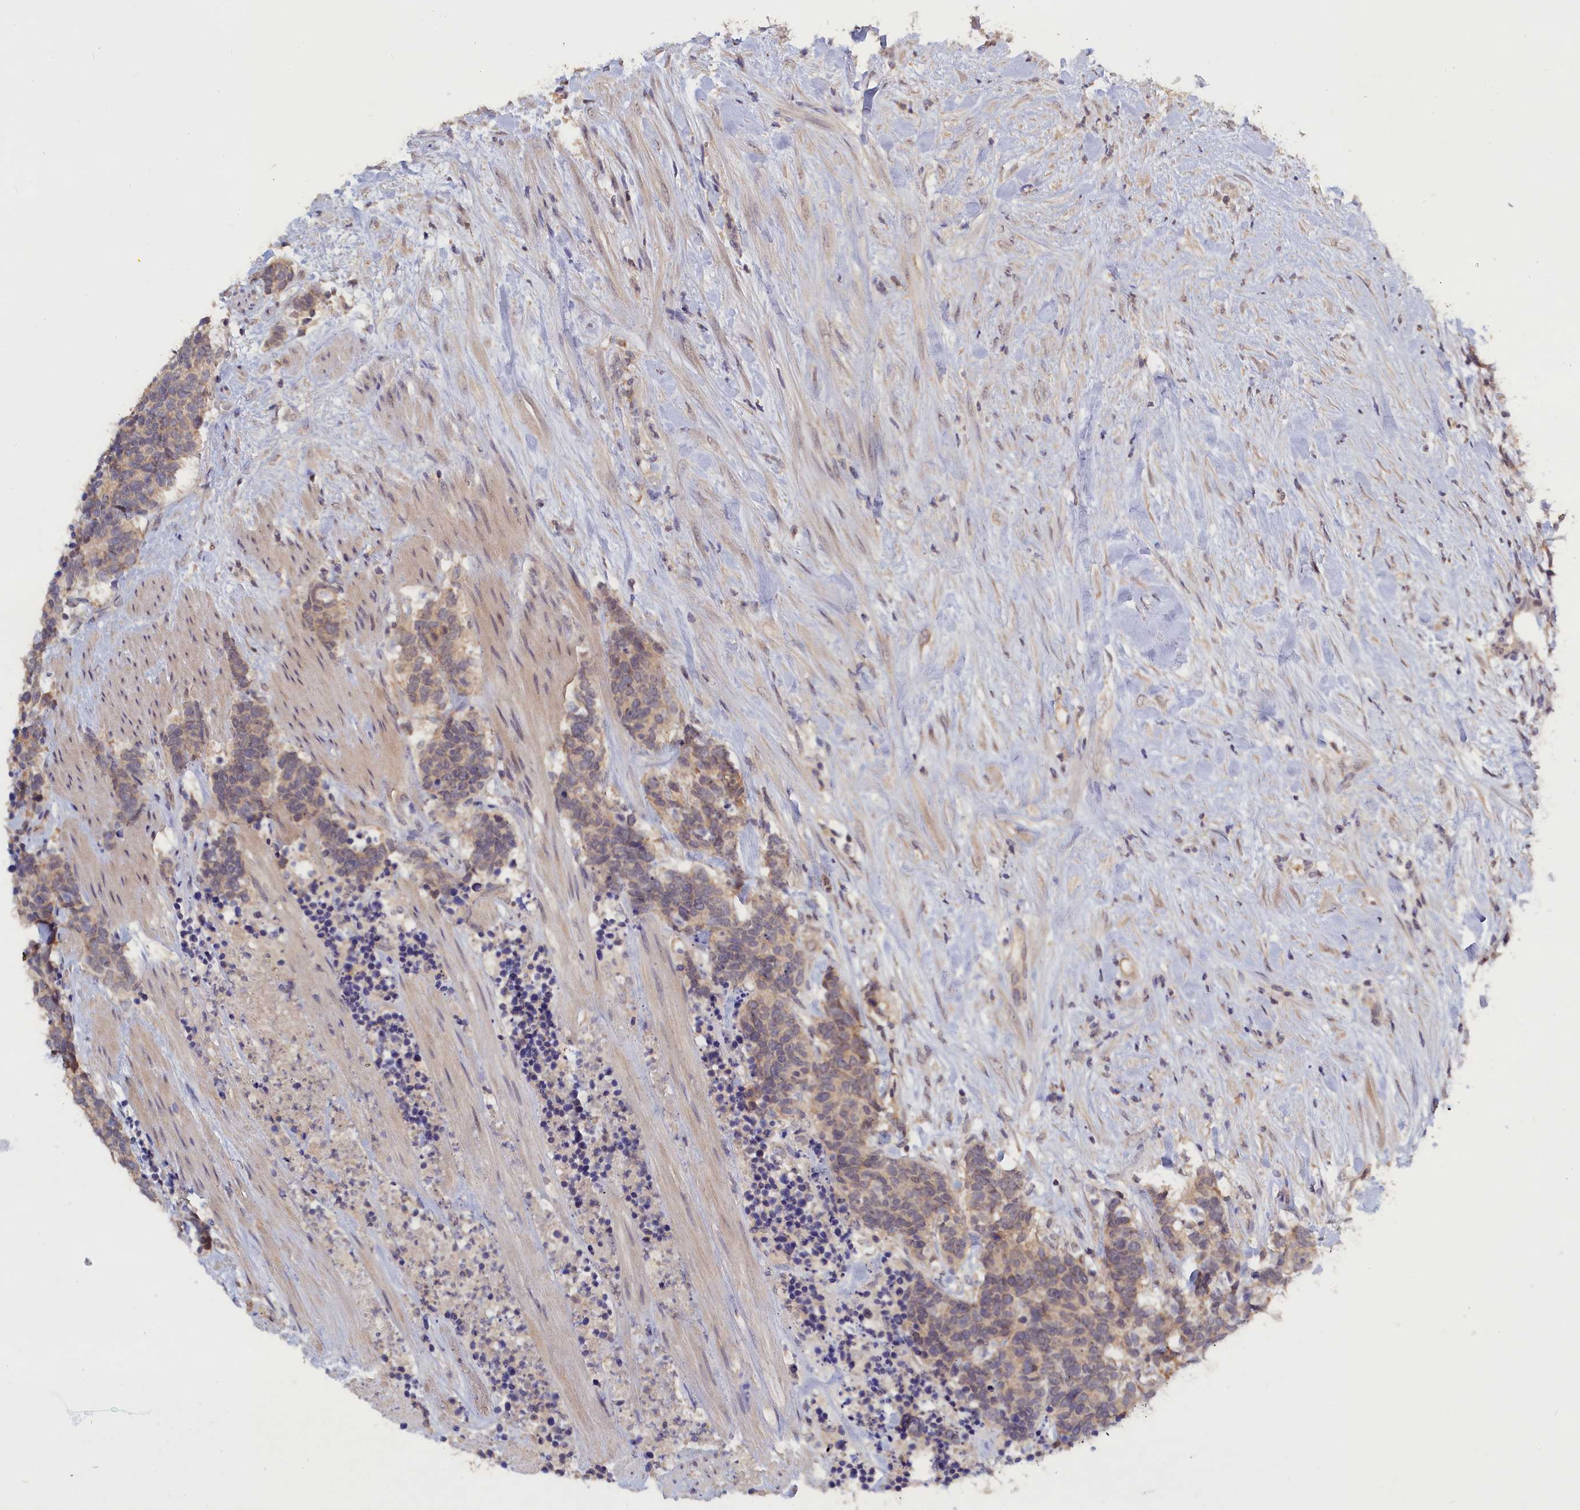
{"staining": {"intensity": "weak", "quantity": "<25%", "location": "cytoplasmic/membranous"}, "tissue": "carcinoid", "cell_type": "Tumor cells", "image_type": "cancer", "snomed": [{"axis": "morphology", "description": "Carcinoma, NOS"}, {"axis": "morphology", "description": "Carcinoid, malignant, NOS"}, {"axis": "topography", "description": "Prostate"}], "caption": "This is an IHC histopathology image of human carcinoid. There is no positivity in tumor cells.", "gene": "CELF5", "patient": {"sex": "male", "age": 57}}